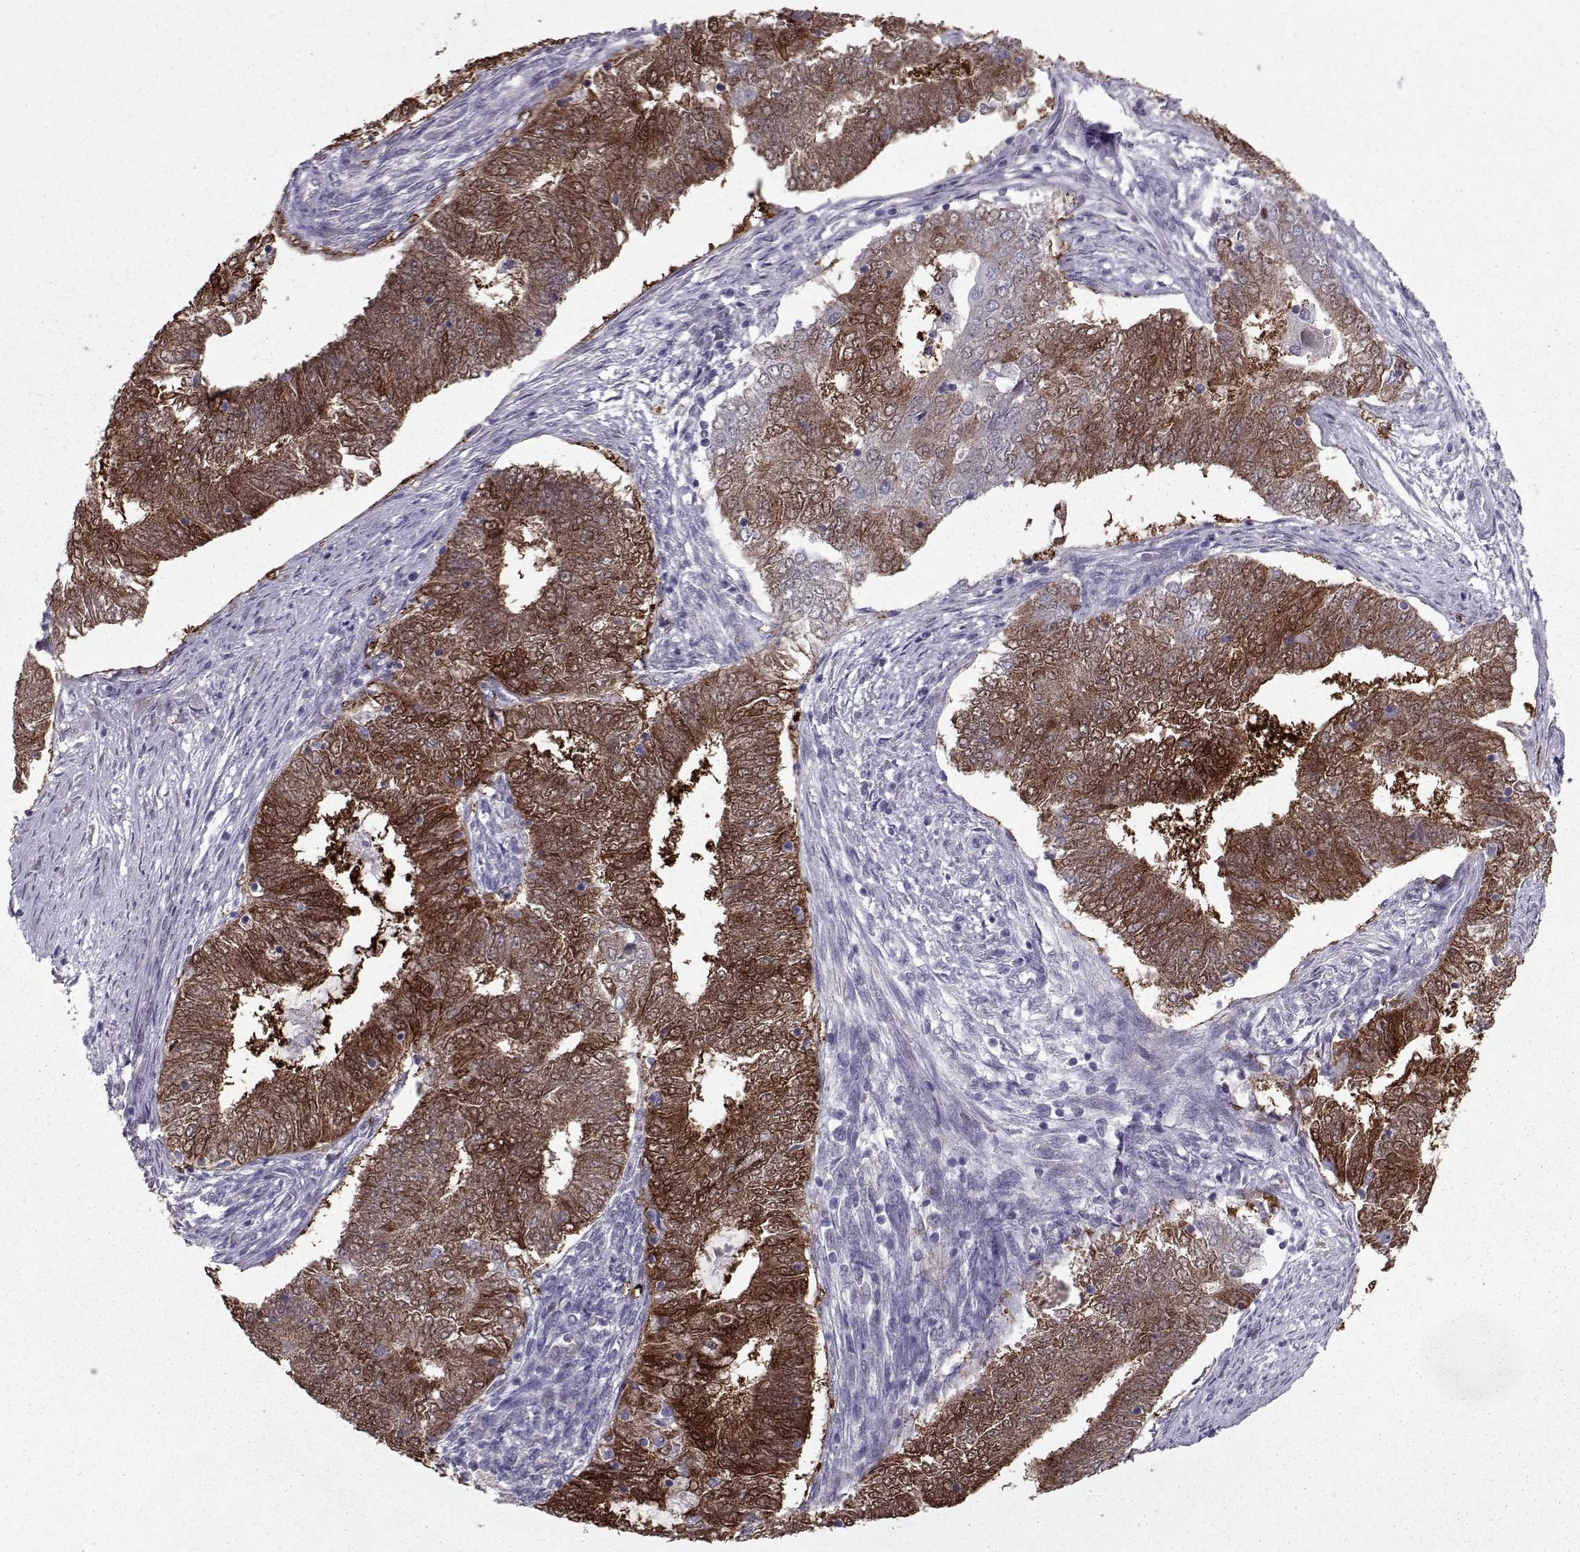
{"staining": {"intensity": "strong", "quantity": ">75%", "location": "cytoplasmic/membranous,nuclear"}, "tissue": "endometrial cancer", "cell_type": "Tumor cells", "image_type": "cancer", "snomed": [{"axis": "morphology", "description": "Adenocarcinoma, NOS"}, {"axis": "topography", "description": "Endometrium"}], "caption": "Endometrial adenocarcinoma stained for a protein (brown) shows strong cytoplasmic/membranous and nuclear positive staining in about >75% of tumor cells.", "gene": "ASRGL1", "patient": {"sex": "female", "age": 62}}